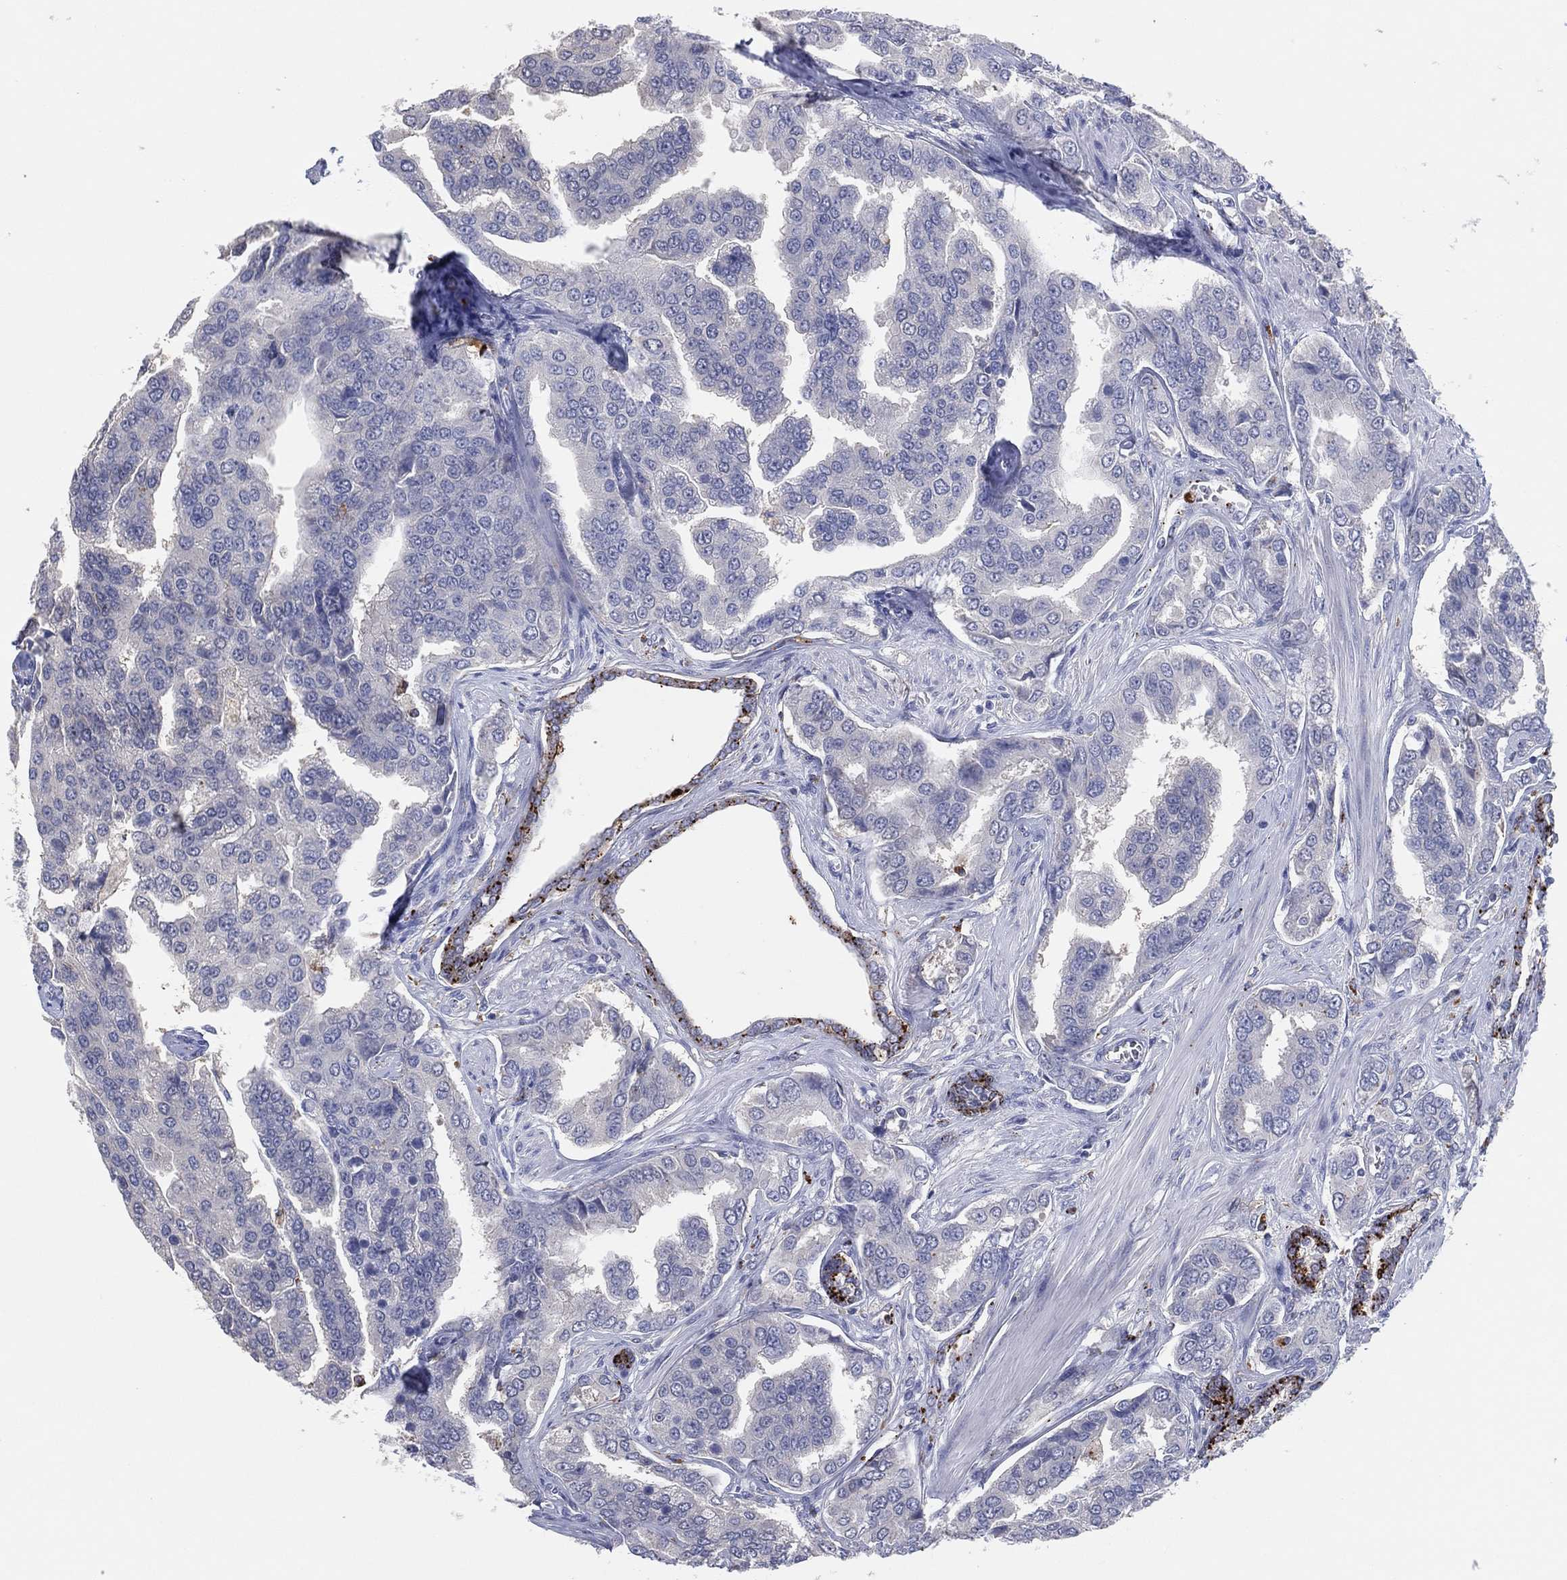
{"staining": {"intensity": "negative", "quantity": "none", "location": "none"}, "tissue": "prostate cancer", "cell_type": "Tumor cells", "image_type": "cancer", "snomed": [{"axis": "morphology", "description": "Adenocarcinoma, NOS"}, {"axis": "topography", "description": "Prostate and seminal vesicle, NOS"}, {"axis": "topography", "description": "Prostate"}], "caption": "Histopathology image shows no significant protein positivity in tumor cells of prostate adenocarcinoma.", "gene": "PLAC8", "patient": {"sex": "male", "age": 69}}